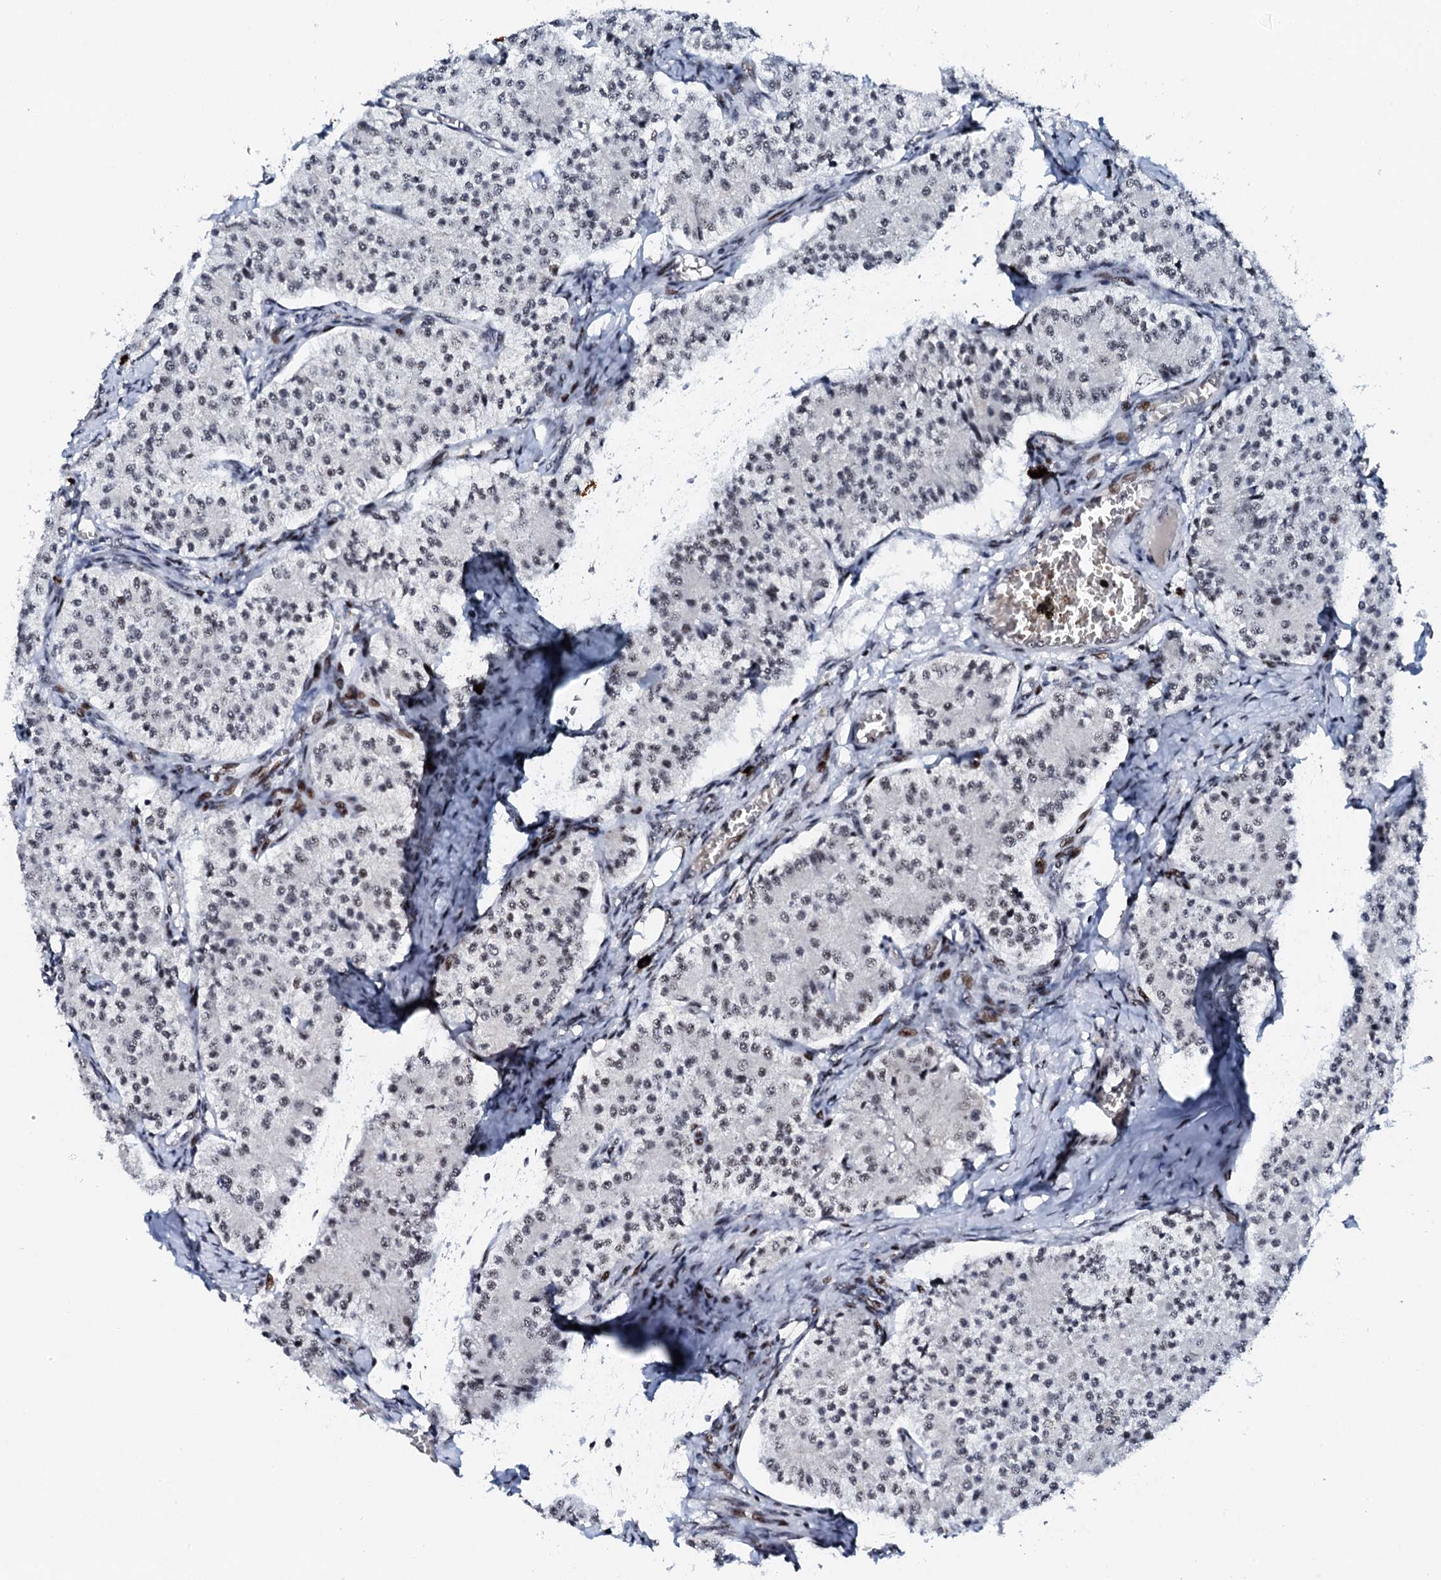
{"staining": {"intensity": "weak", "quantity": "25%-75%", "location": "nuclear"}, "tissue": "carcinoid", "cell_type": "Tumor cells", "image_type": "cancer", "snomed": [{"axis": "morphology", "description": "Carcinoid, malignant, NOS"}, {"axis": "topography", "description": "Colon"}], "caption": "Immunohistochemical staining of human carcinoid exhibits weak nuclear protein positivity in about 25%-75% of tumor cells.", "gene": "NEUROG3", "patient": {"sex": "female", "age": 52}}